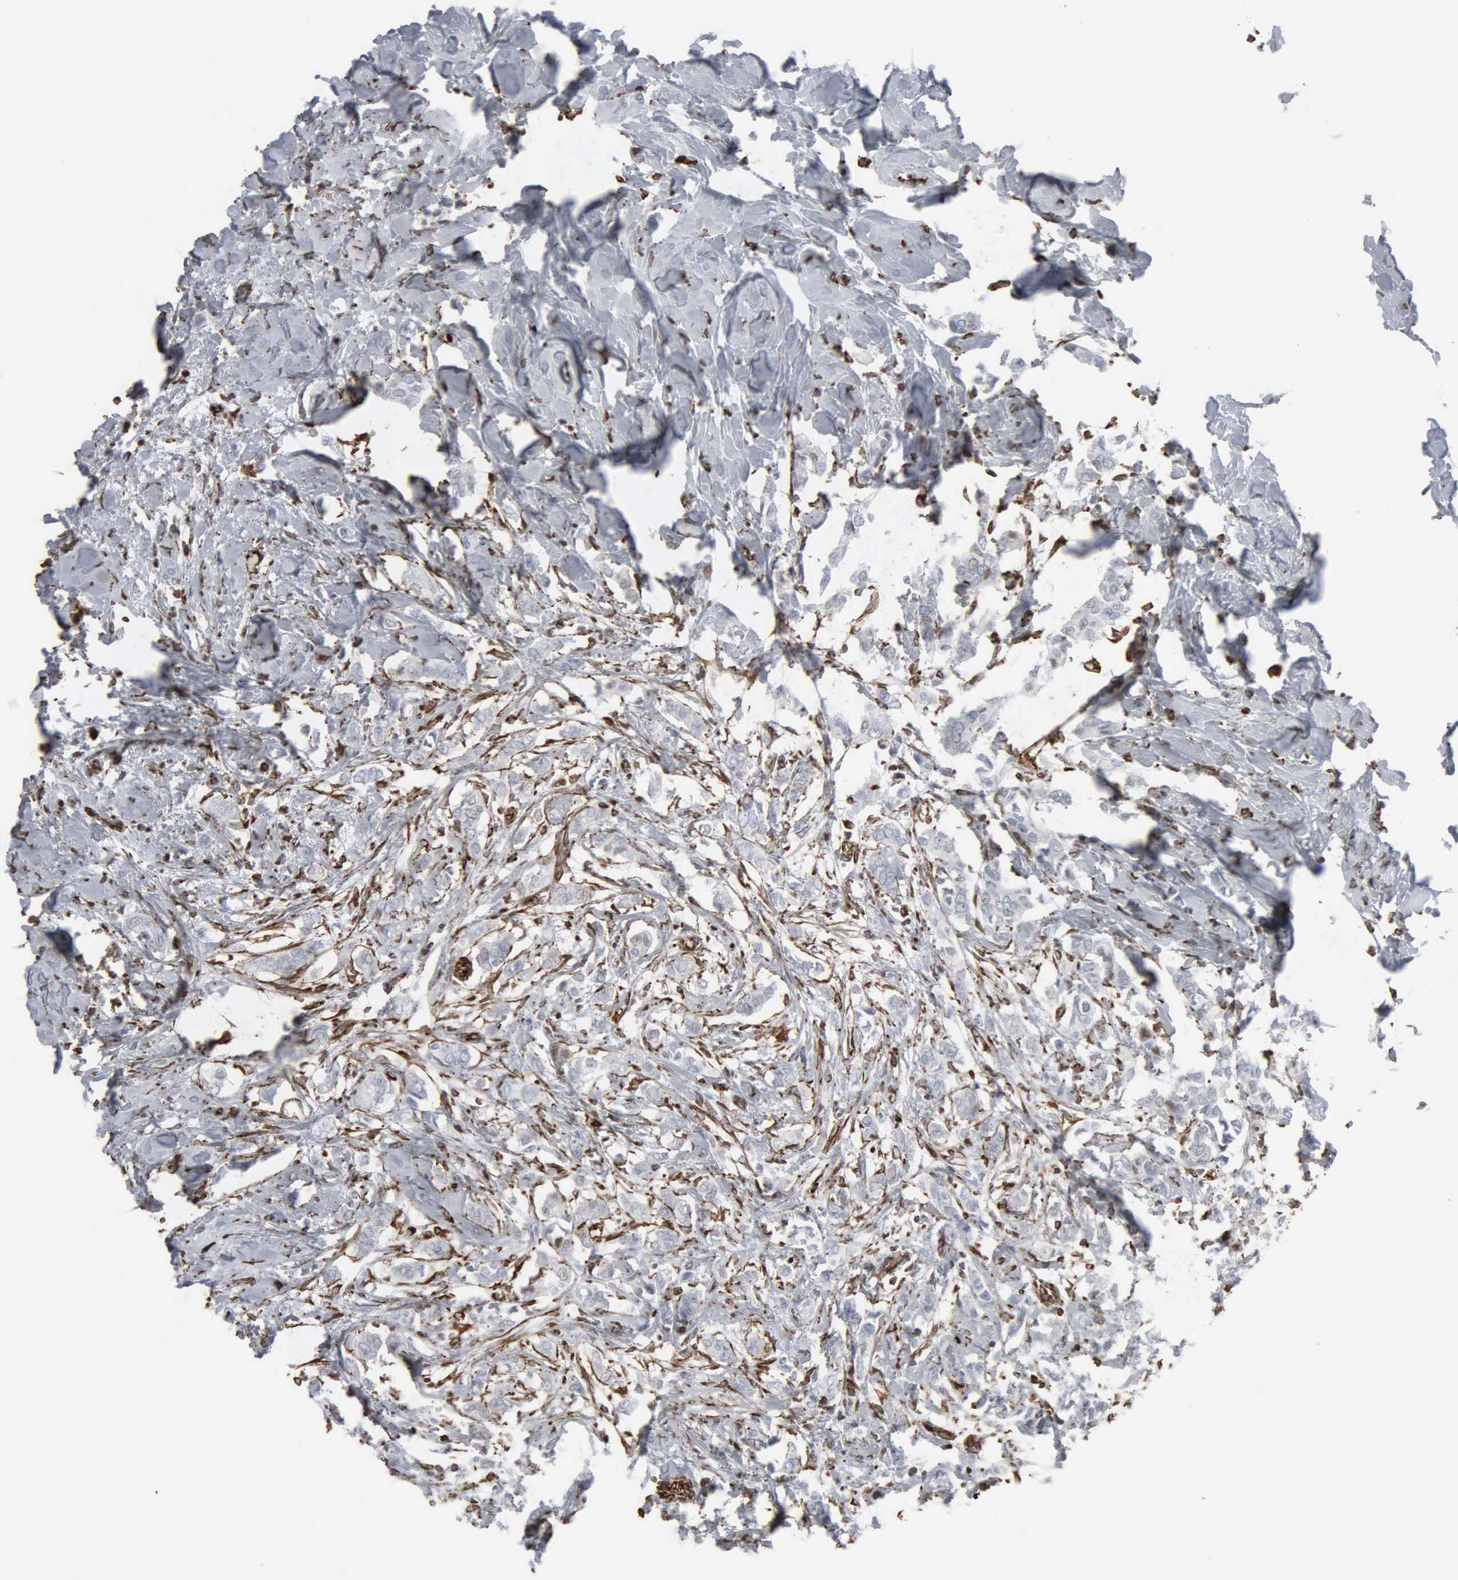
{"staining": {"intensity": "negative", "quantity": "none", "location": "none"}, "tissue": "breast cancer", "cell_type": "Tumor cells", "image_type": "cancer", "snomed": [{"axis": "morphology", "description": "Duct carcinoma"}, {"axis": "topography", "description": "Breast"}], "caption": "DAB (3,3'-diaminobenzidine) immunohistochemical staining of human intraductal carcinoma (breast) demonstrates no significant staining in tumor cells.", "gene": "CCNE1", "patient": {"sex": "female", "age": 84}}